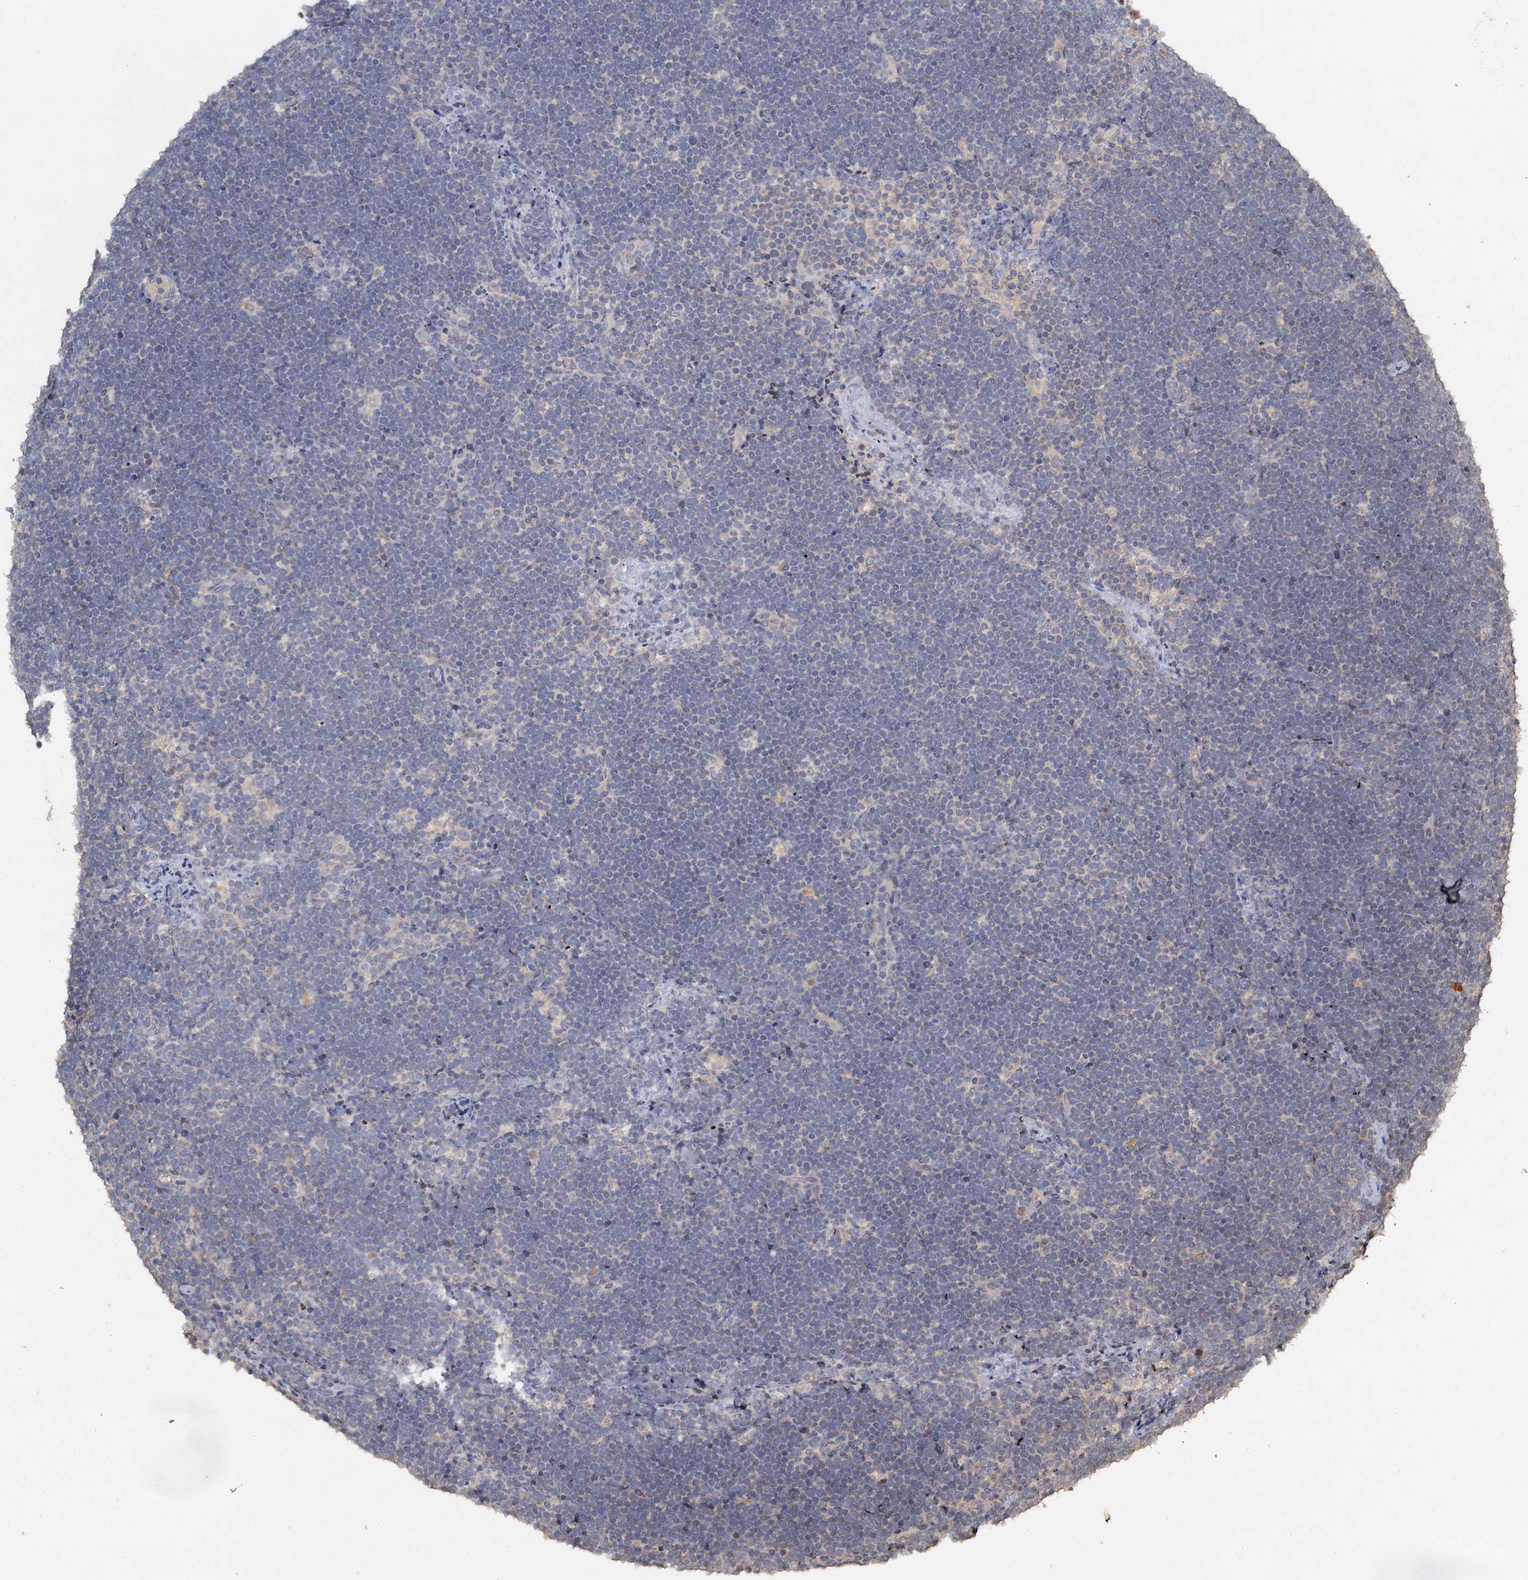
{"staining": {"intensity": "negative", "quantity": "none", "location": "none"}, "tissue": "lymphoma", "cell_type": "Tumor cells", "image_type": "cancer", "snomed": [{"axis": "morphology", "description": "Malignant lymphoma, non-Hodgkin's type, High grade"}, {"axis": "topography", "description": "Lymph node"}], "caption": "Immunohistochemical staining of human malignant lymphoma, non-Hodgkin's type (high-grade) reveals no significant expression in tumor cells.", "gene": "CCDC61", "patient": {"sex": "male", "age": 13}}